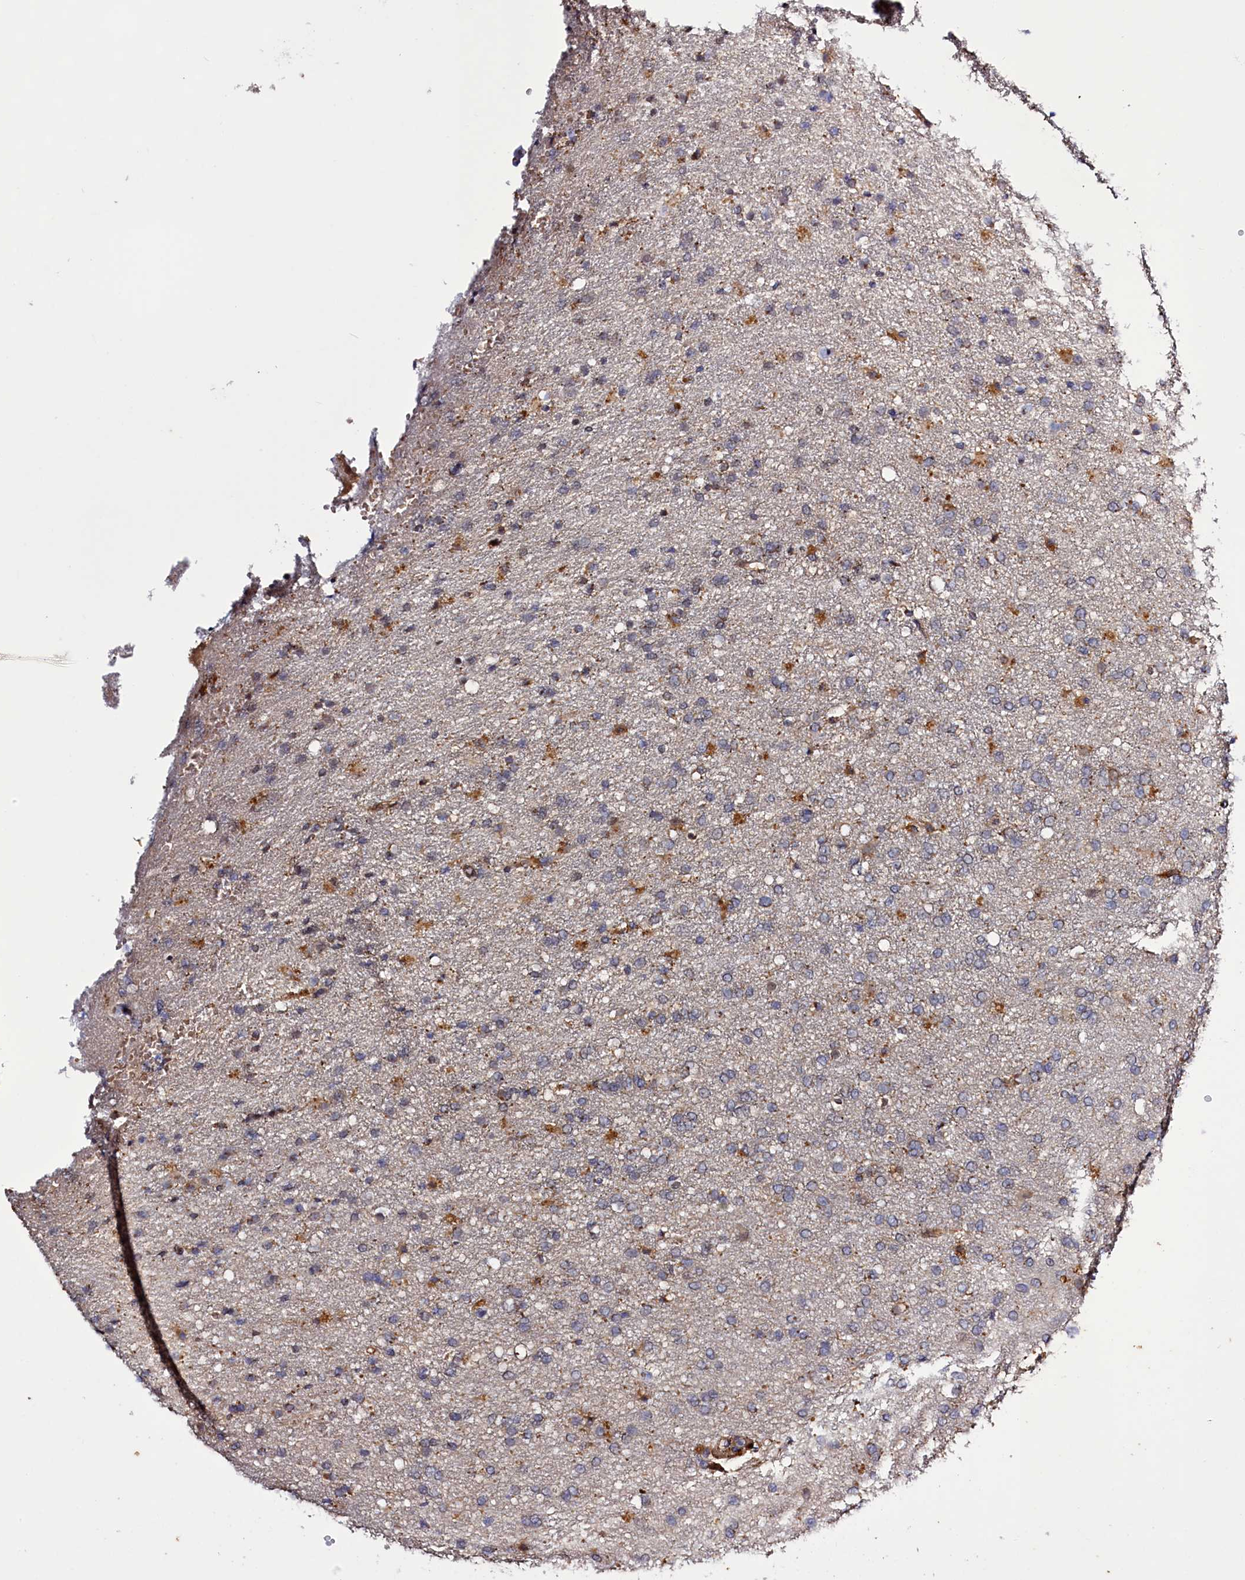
{"staining": {"intensity": "negative", "quantity": "none", "location": "none"}, "tissue": "glioma", "cell_type": "Tumor cells", "image_type": "cancer", "snomed": [{"axis": "morphology", "description": "Glioma, malignant, High grade"}, {"axis": "topography", "description": "Brain"}], "caption": "This is a histopathology image of immunohistochemistry staining of glioma, which shows no staining in tumor cells. (DAB immunohistochemistry visualized using brightfield microscopy, high magnification).", "gene": "DYNC2H1", "patient": {"sex": "male", "age": 72}}